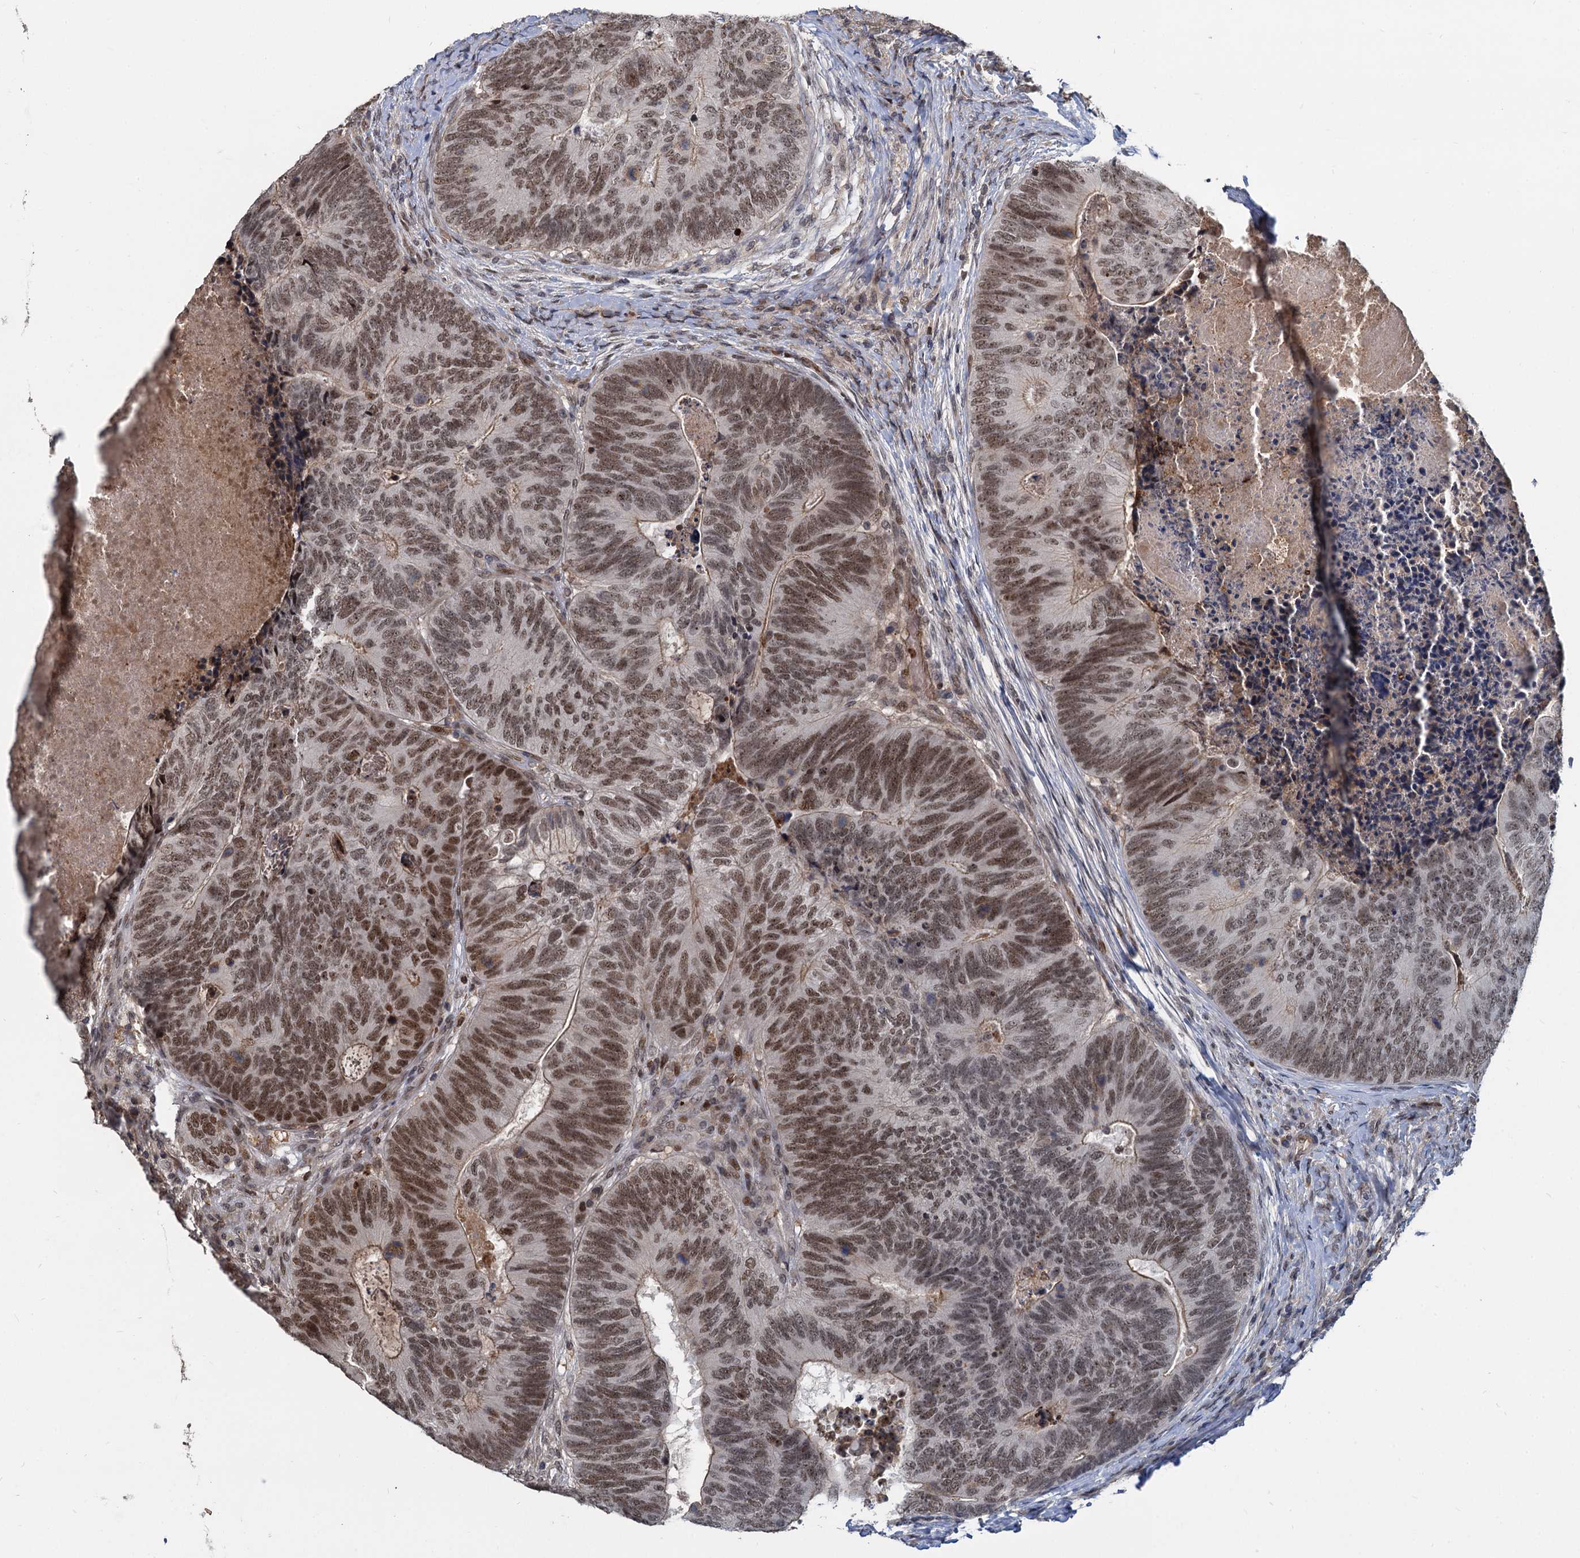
{"staining": {"intensity": "moderate", "quantity": ">75%", "location": "nuclear"}, "tissue": "colorectal cancer", "cell_type": "Tumor cells", "image_type": "cancer", "snomed": [{"axis": "morphology", "description": "Adenocarcinoma, NOS"}, {"axis": "topography", "description": "Colon"}], "caption": "This photomicrograph exhibits colorectal cancer (adenocarcinoma) stained with immunohistochemistry to label a protein in brown. The nuclear of tumor cells show moderate positivity for the protein. Nuclei are counter-stained blue.", "gene": "FANCI", "patient": {"sex": "female", "age": 67}}